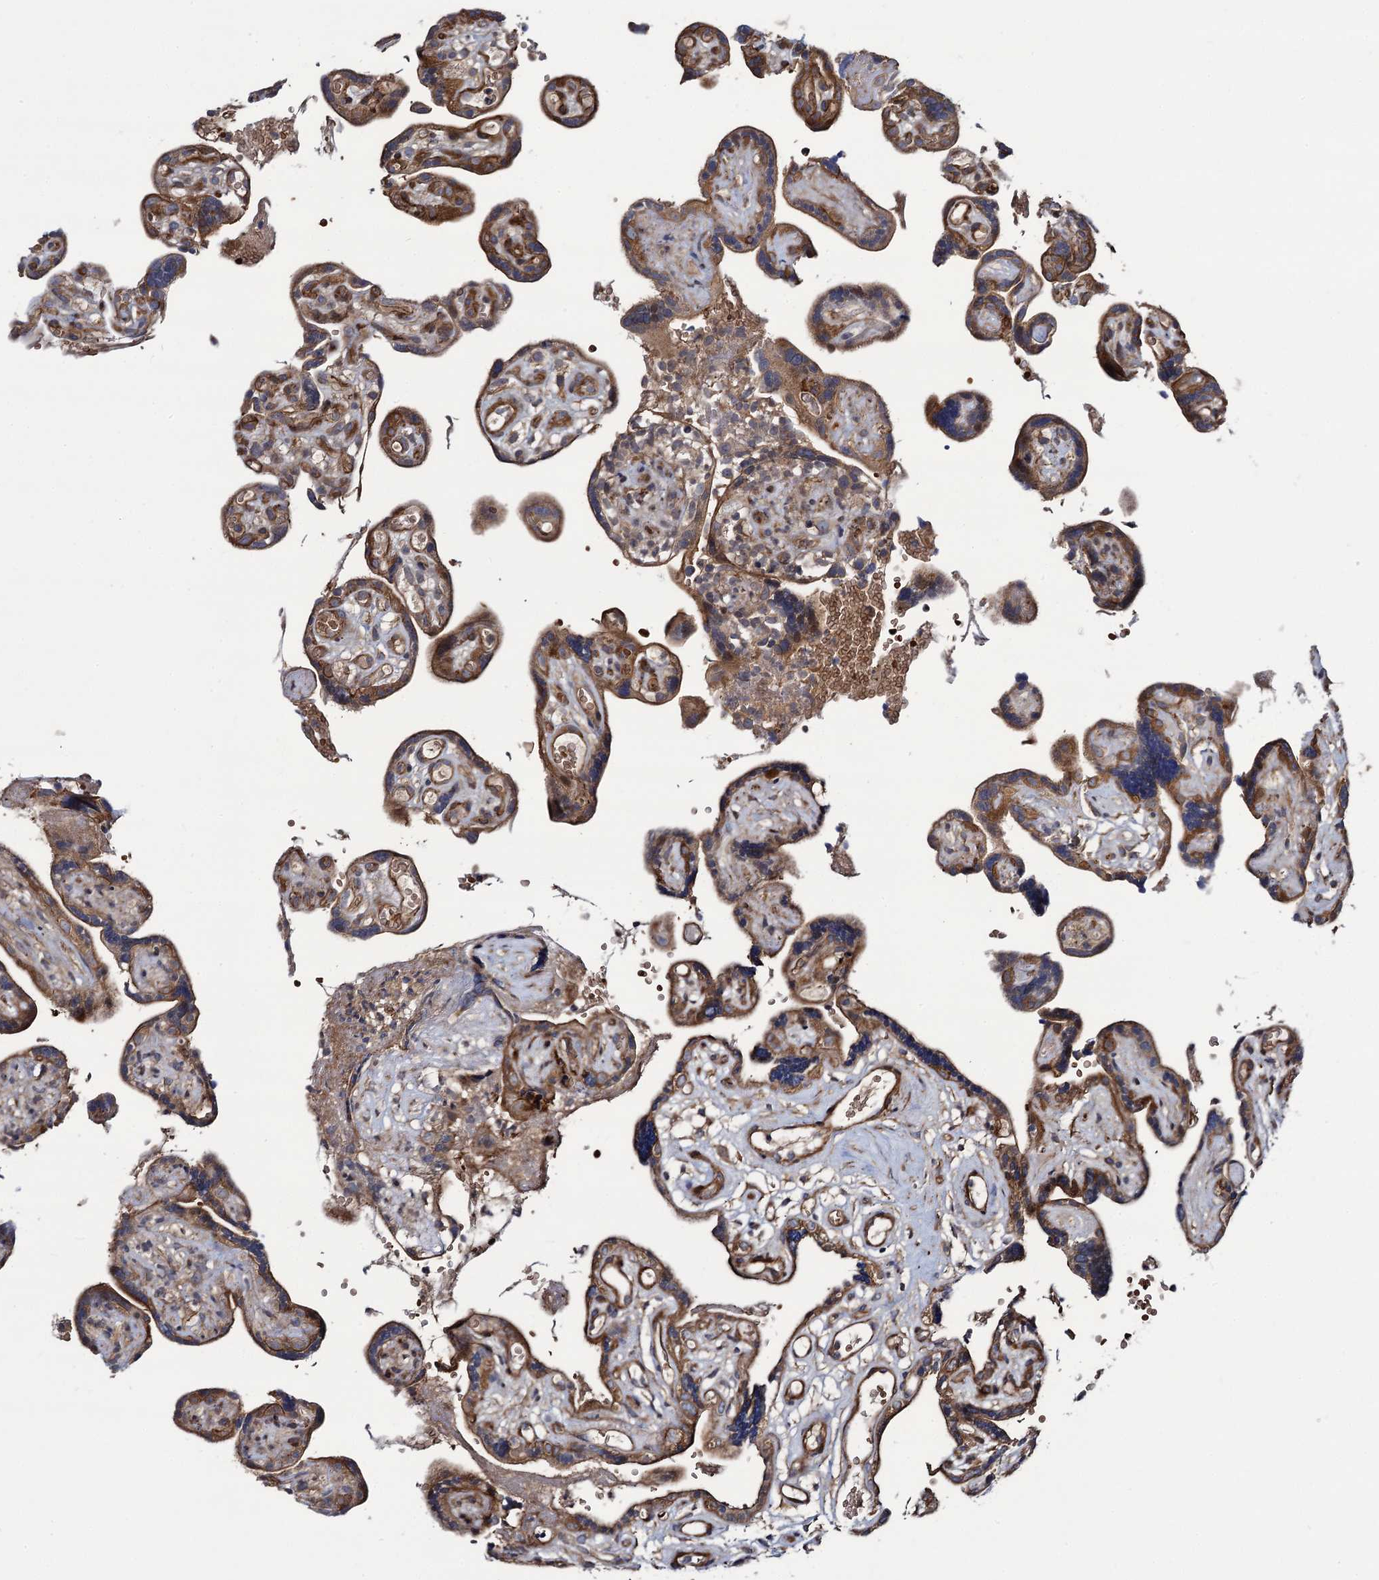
{"staining": {"intensity": "moderate", "quantity": "25%-75%", "location": "cytoplasmic/membranous"}, "tissue": "placenta", "cell_type": "Decidual cells", "image_type": "normal", "snomed": [{"axis": "morphology", "description": "Normal tissue, NOS"}, {"axis": "topography", "description": "Placenta"}], "caption": "Immunohistochemistry staining of unremarkable placenta, which exhibits medium levels of moderate cytoplasmic/membranous positivity in approximately 25%-75% of decidual cells indicating moderate cytoplasmic/membranous protein expression. The staining was performed using DAB (brown) for protein detection and nuclei were counterstained in hematoxylin (blue).", "gene": "KXD1", "patient": {"sex": "female", "age": 30}}